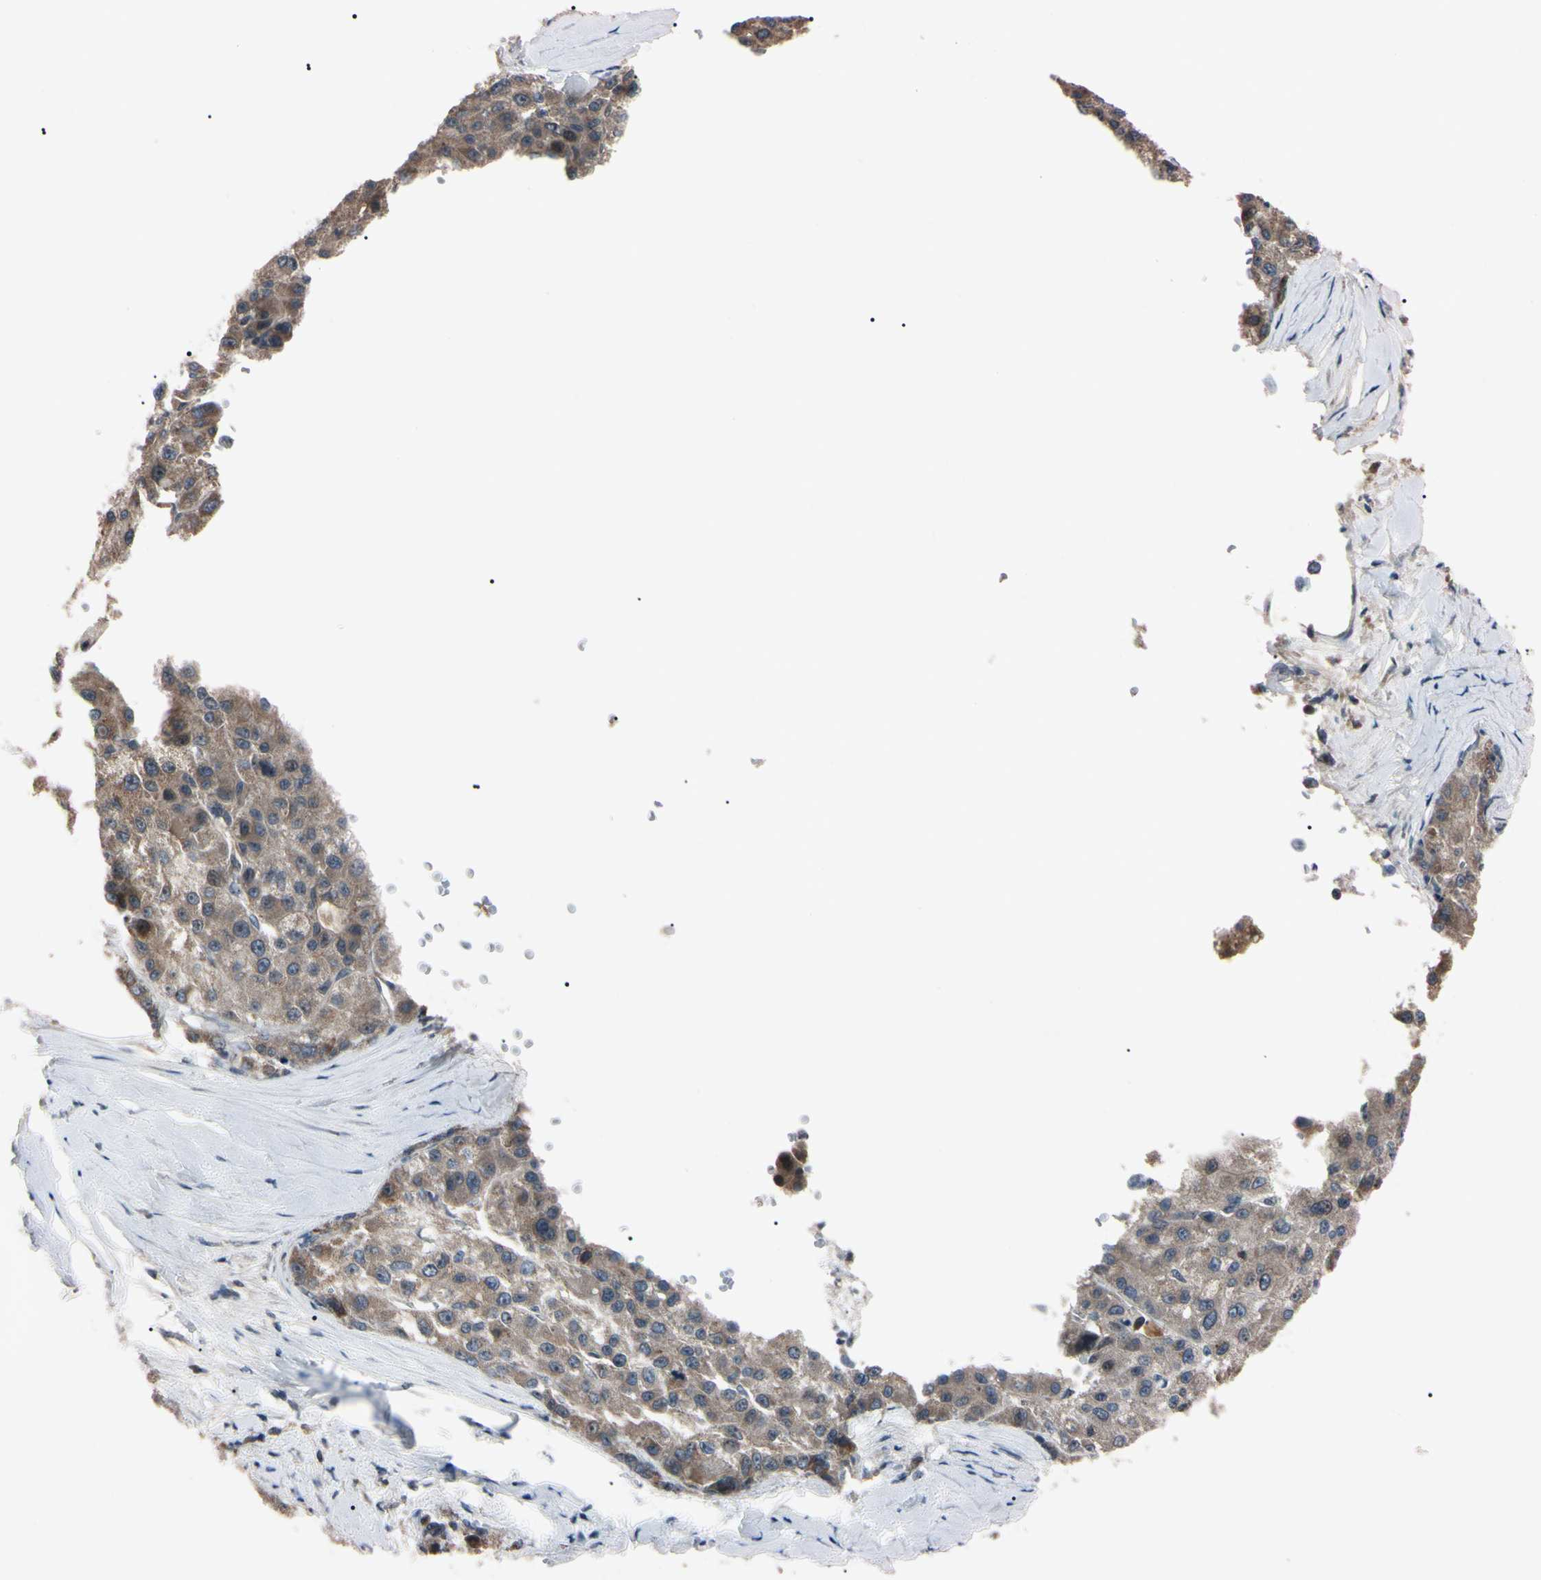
{"staining": {"intensity": "weak", "quantity": ">75%", "location": "cytoplasmic/membranous"}, "tissue": "liver cancer", "cell_type": "Tumor cells", "image_type": "cancer", "snomed": [{"axis": "morphology", "description": "Carcinoma, Hepatocellular, NOS"}, {"axis": "topography", "description": "Liver"}], "caption": "Liver cancer stained with DAB (3,3'-diaminobenzidine) IHC reveals low levels of weak cytoplasmic/membranous positivity in about >75% of tumor cells.", "gene": "TRAF5", "patient": {"sex": "male", "age": 80}}